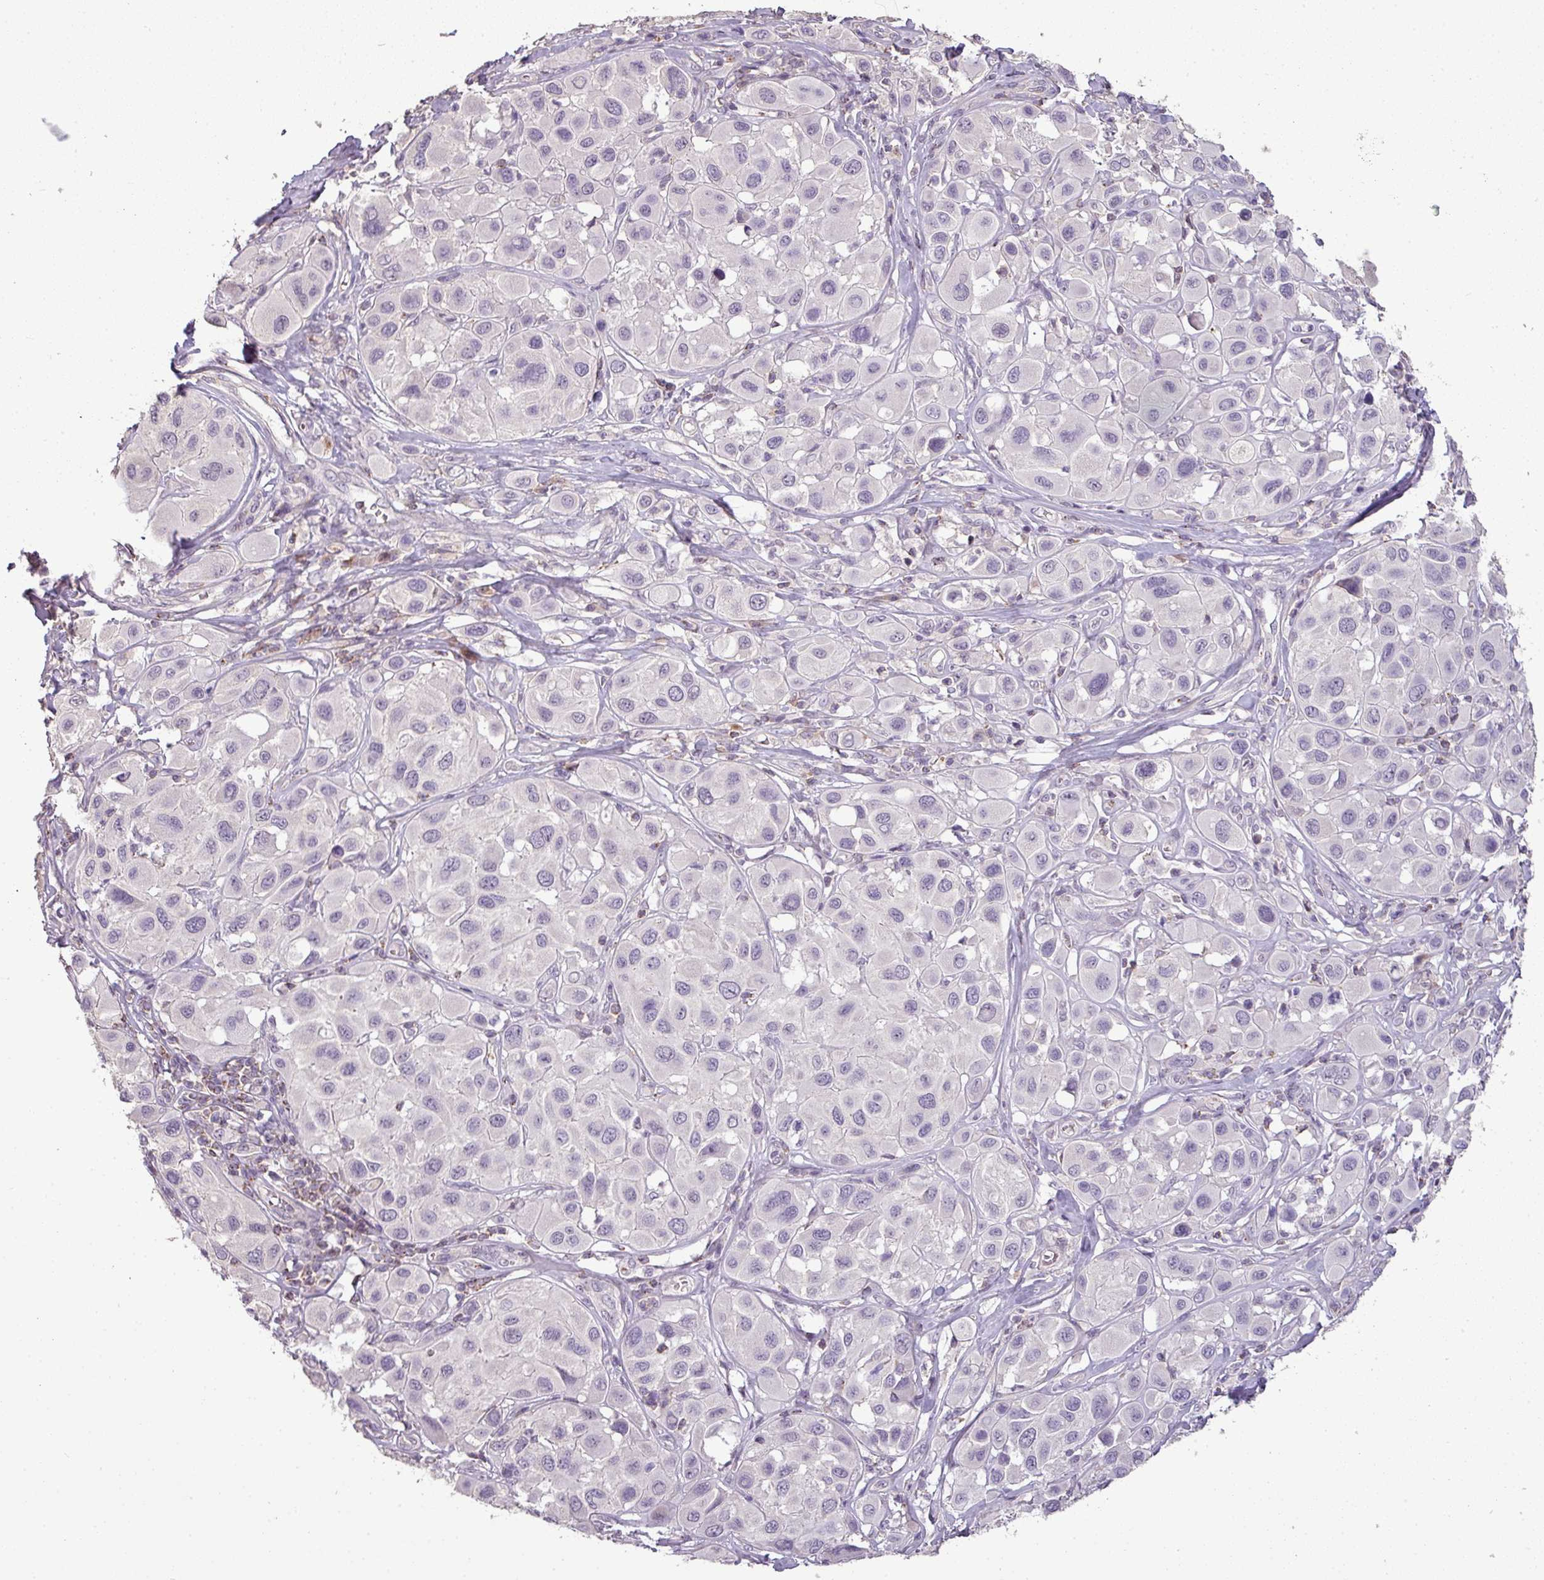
{"staining": {"intensity": "negative", "quantity": "none", "location": "none"}, "tissue": "melanoma", "cell_type": "Tumor cells", "image_type": "cancer", "snomed": [{"axis": "morphology", "description": "Malignant melanoma, Metastatic site"}, {"axis": "topography", "description": "Skin"}], "caption": "Immunohistochemical staining of human malignant melanoma (metastatic site) demonstrates no significant staining in tumor cells. (DAB (3,3'-diaminobenzidine) immunohistochemistry with hematoxylin counter stain).", "gene": "LY9", "patient": {"sex": "male", "age": 41}}